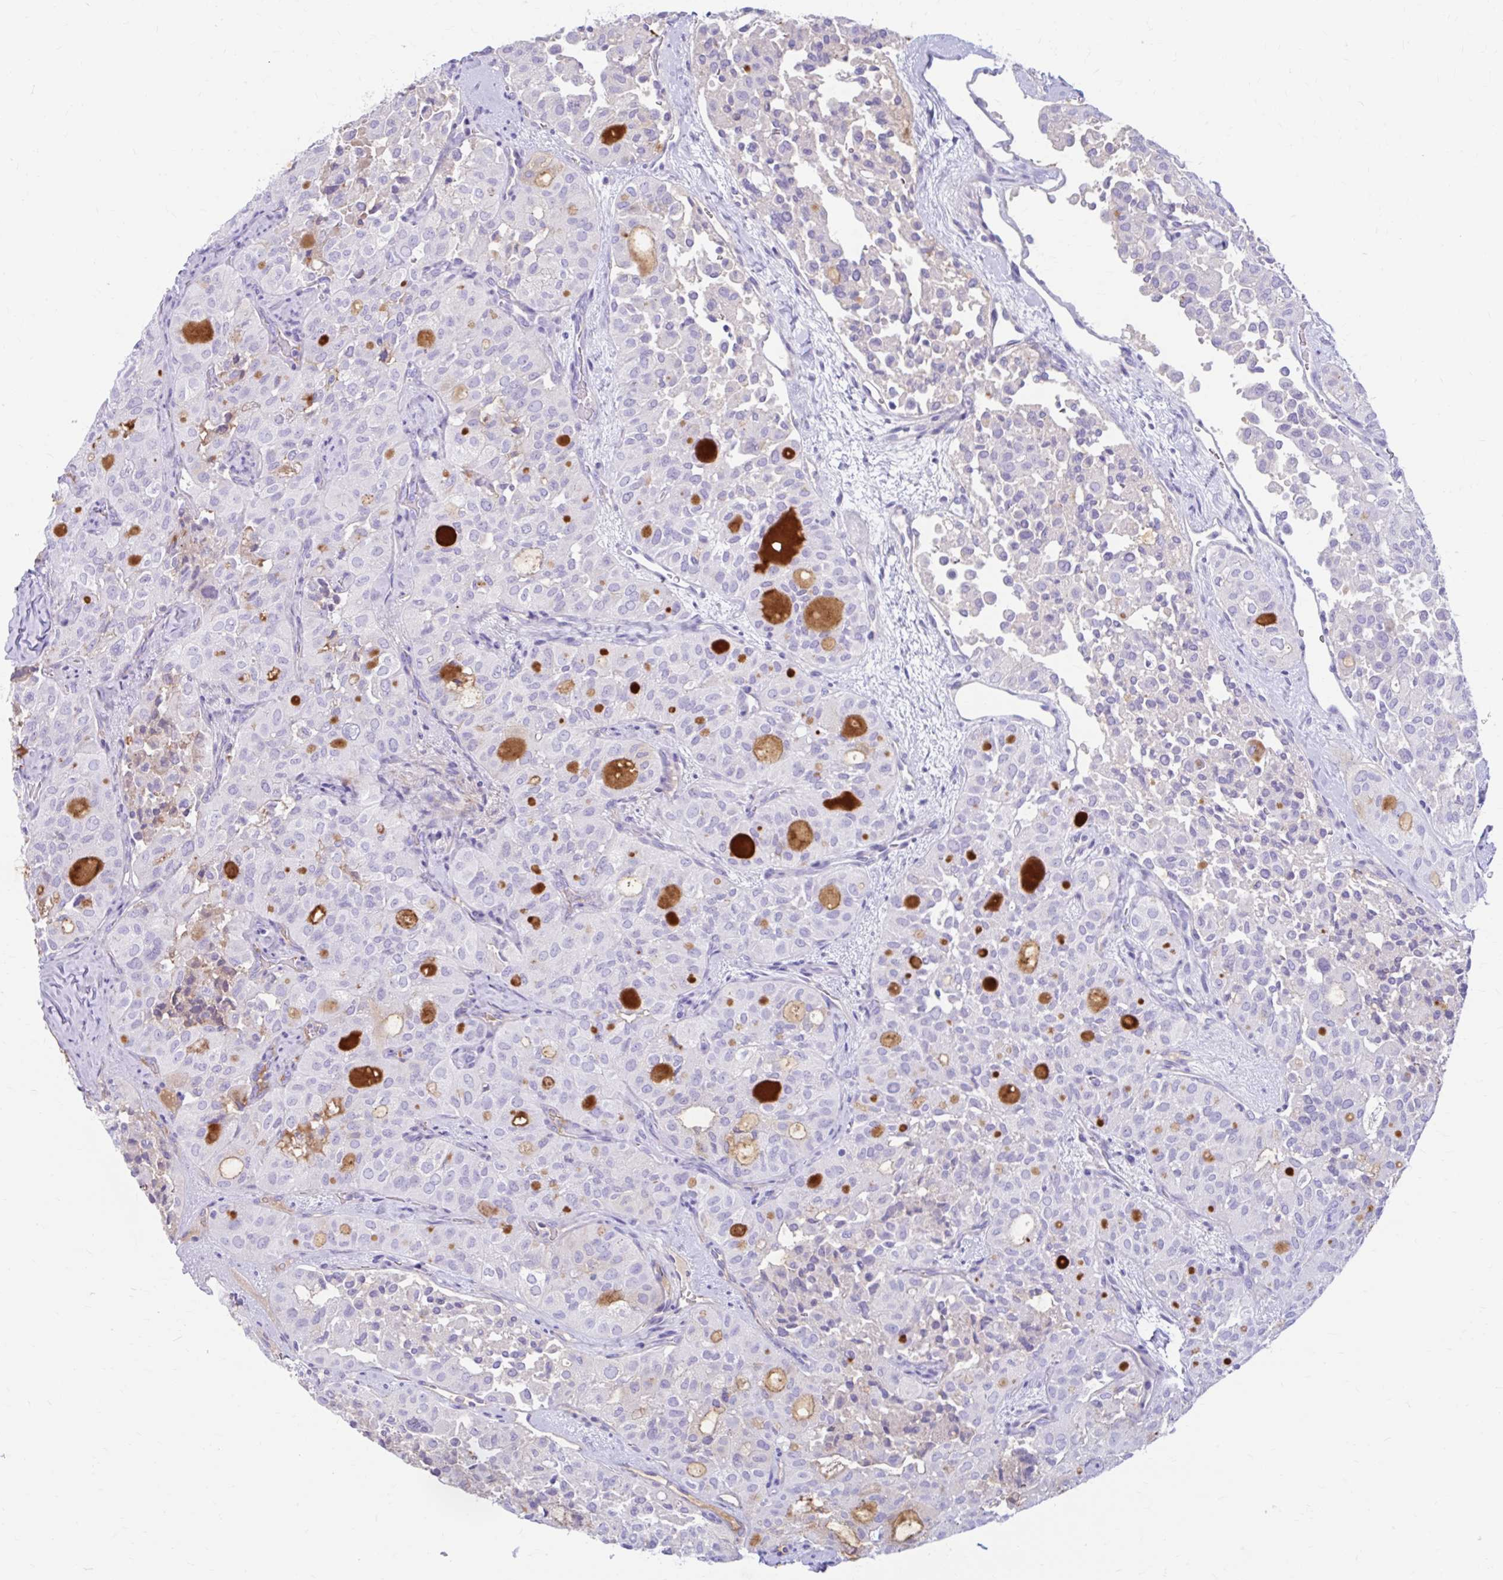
{"staining": {"intensity": "negative", "quantity": "none", "location": "none"}, "tissue": "thyroid cancer", "cell_type": "Tumor cells", "image_type": "cancer", "snomed": [{"axis": "morphology", "description": "Follicular adenoma carcinoma, NOS"}, {"axis": "topography", "description": "Thyroid gland"}], "caption": "Tumor cells are negative for brown protein staining in thyroid follicular adenoma carcinoma.", "gene": "NSG2", "patient": {"sex": "male", "age": 75}}